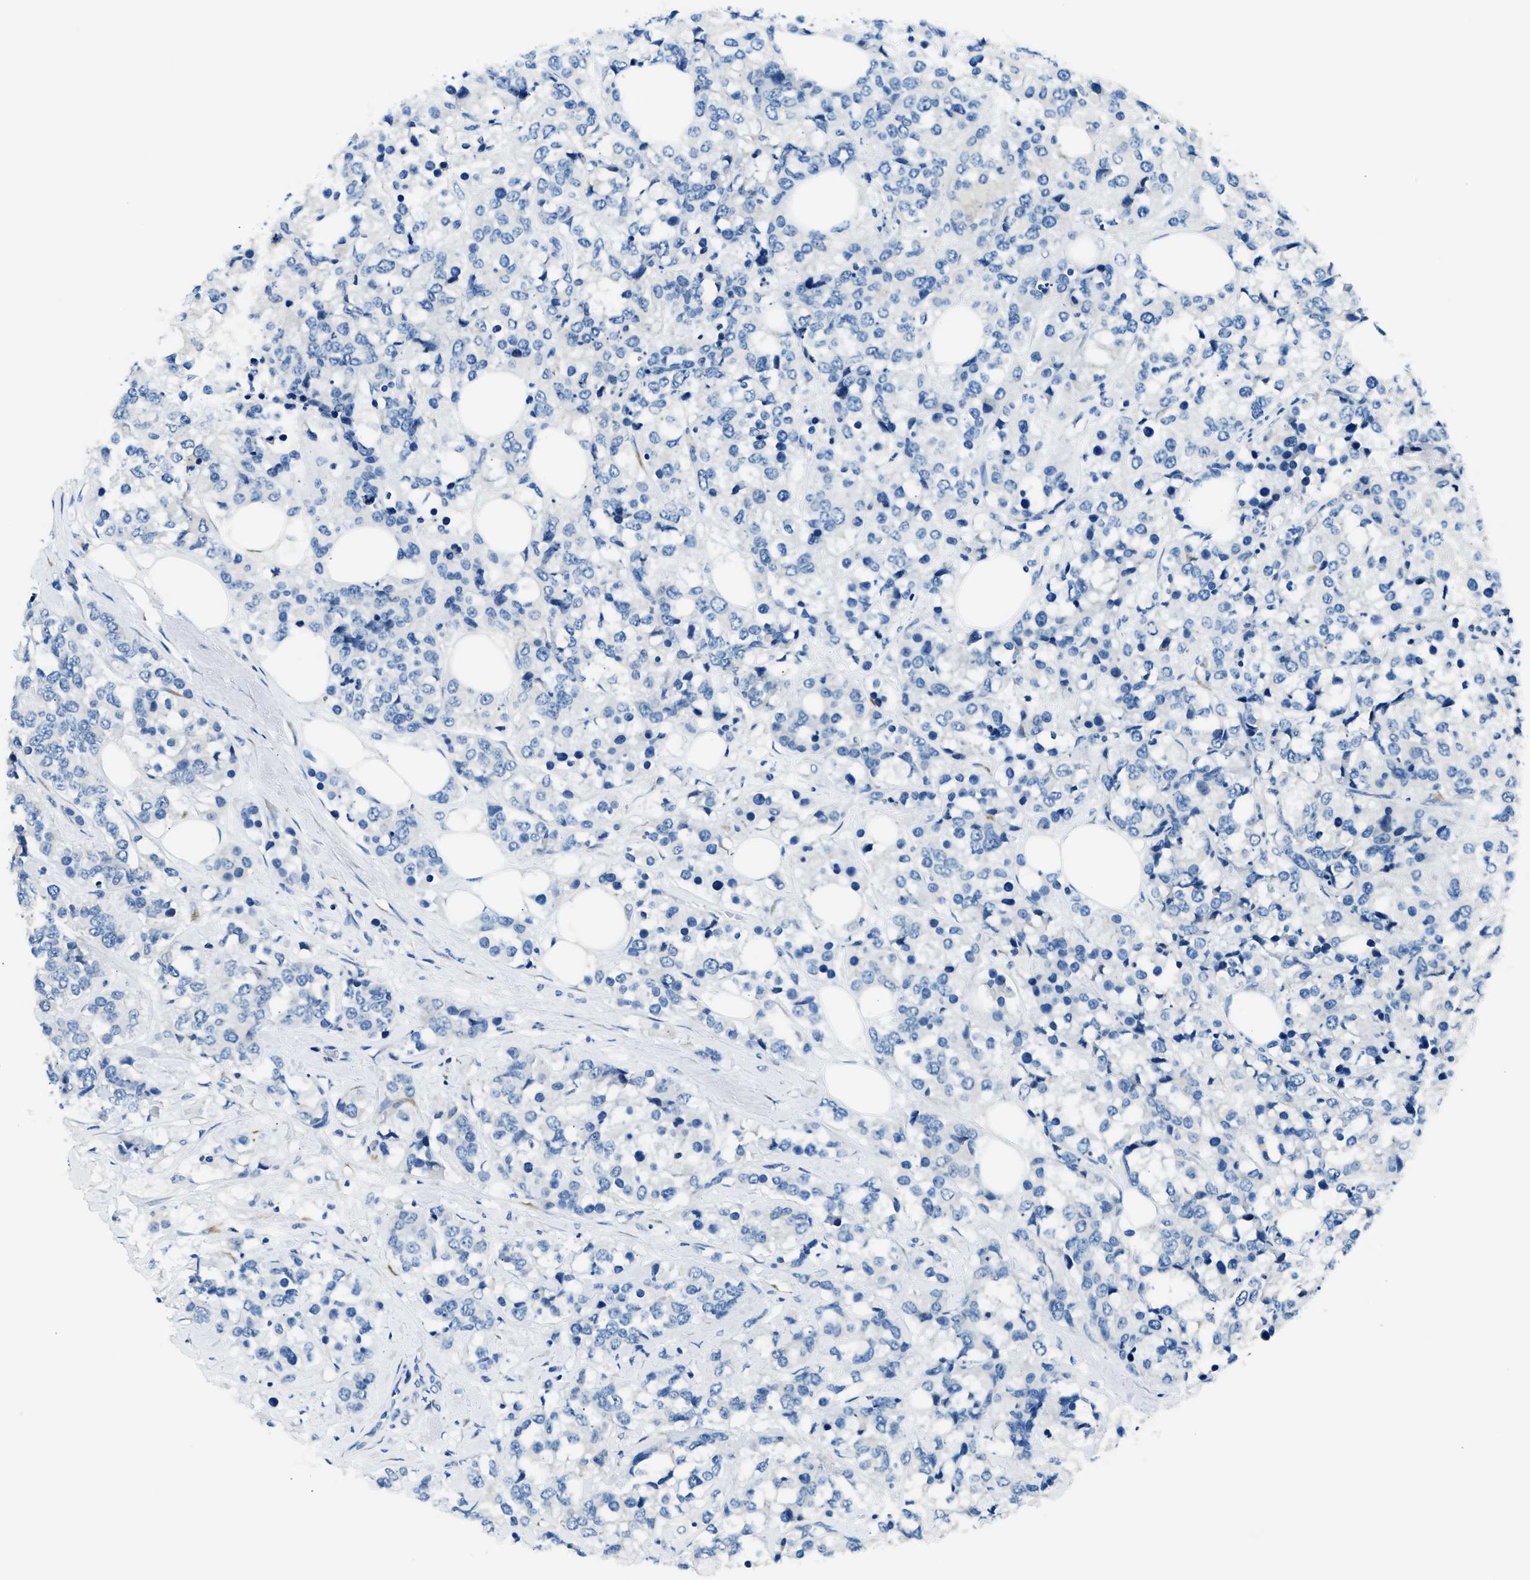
{"staining": {"intensity": "negative", "quantity": "none", "location": "none"}, "tissue": "breast cancer", "cell_type": "Tumor cells", "image_type": "cancer", "snomed": [{"axis": "morphology", "description": "Lobular carcinoma"}, {"axis": "topography", "description": "Breast"}], "caption": "Breast cancer (lobular carcinoma) was stained to show a protein in brown. There is no significant expression in tumor cells. (Brightfield microscopy of DAB (3,3'-diaminobenzidine) IHC at high magnification).", "gene": "CLDN18", "patient": {"sex": "female", "age": 59}}